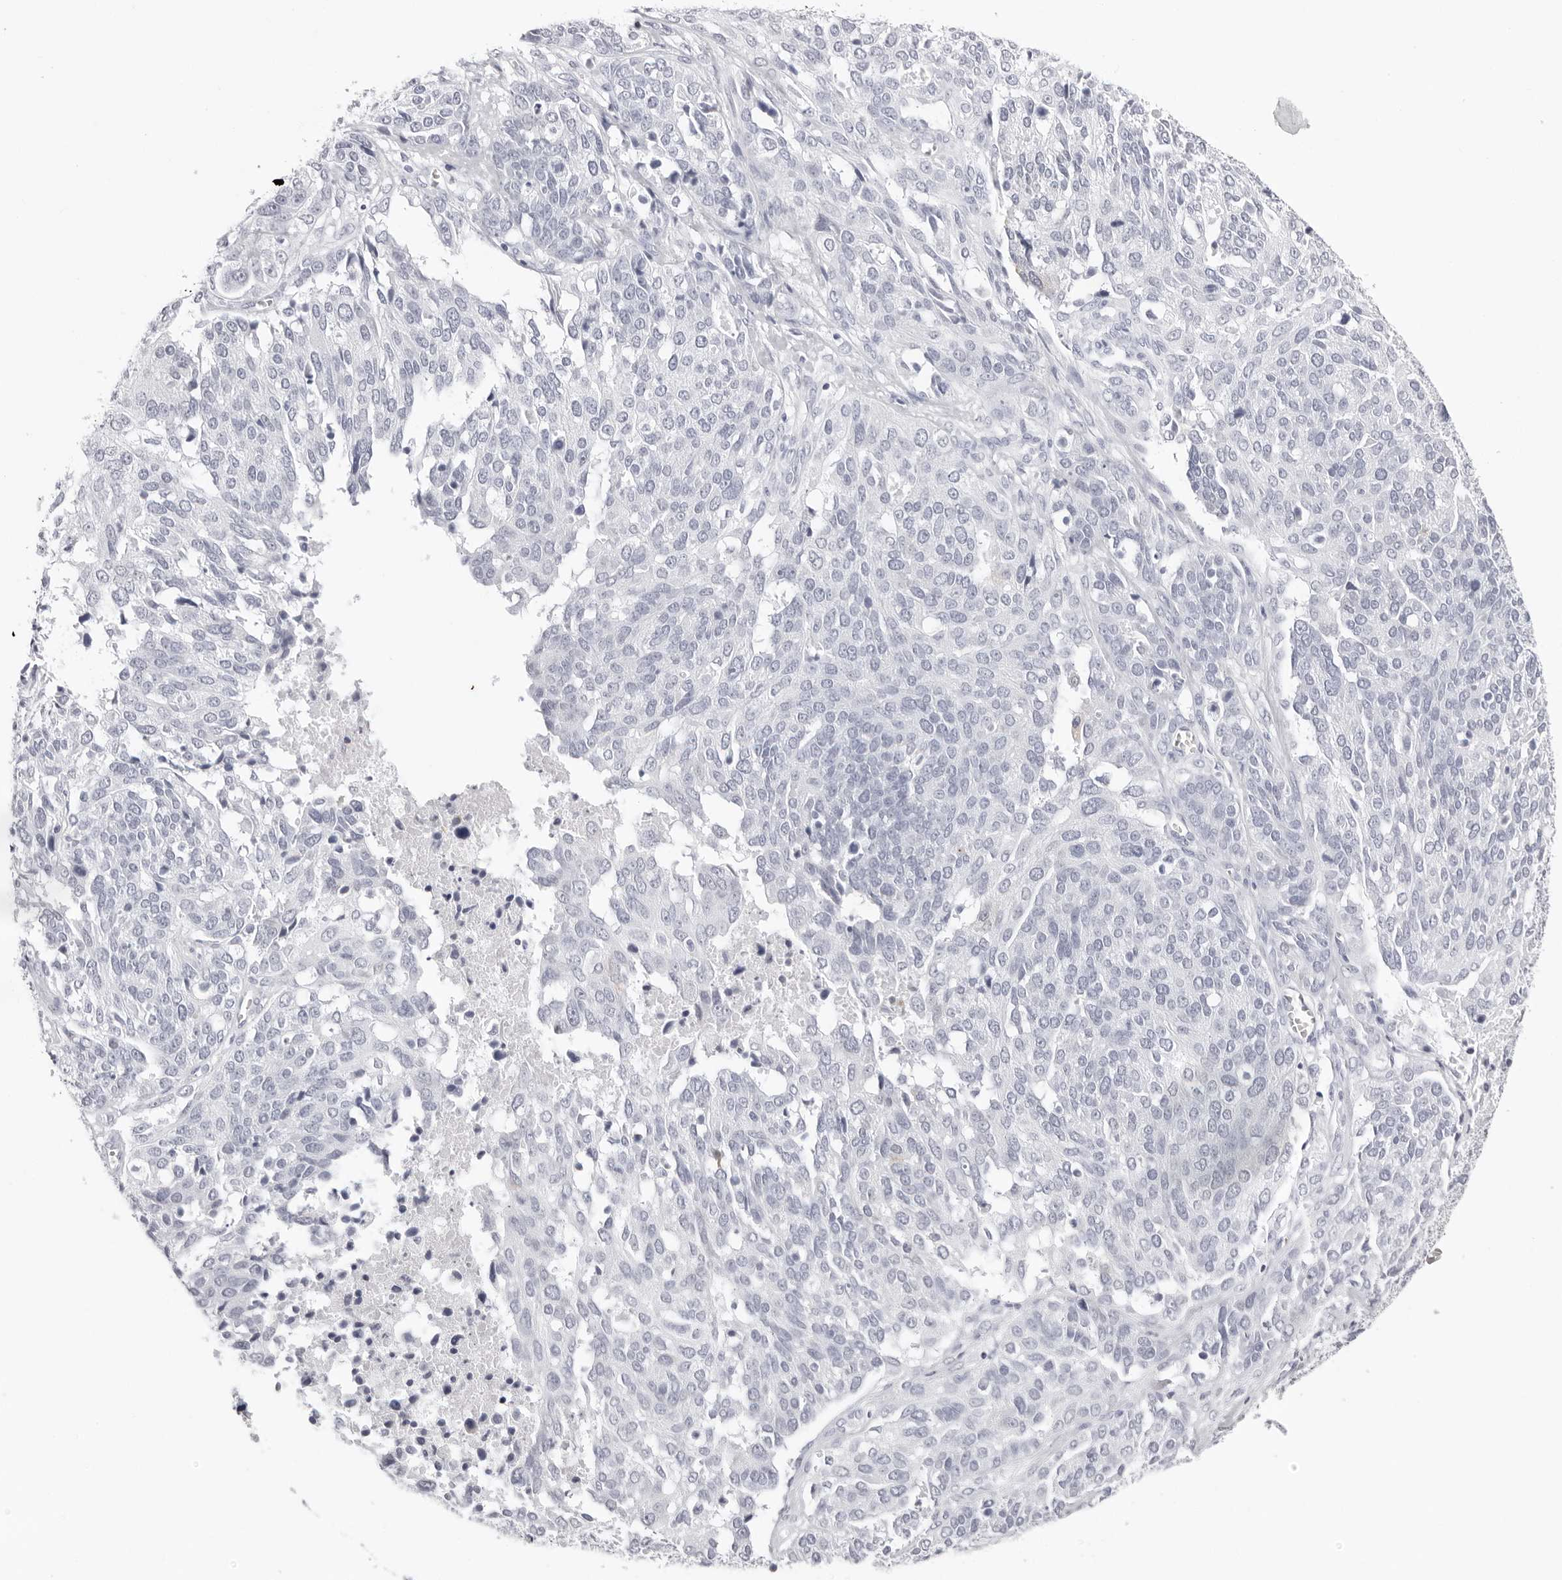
{"staining": {"intensity": "negative", "quantity": "none", "location": "none"}, "tissue": "ovarian cancer", "cell_type": "Tumor cells", "image_type": "cancer", "snomed": [{"axis": "morphology", "description": "Cystadenocarcinoma, serous, NOS"}, {"axis": "topography", "description": "Ovary"}], "caption": "DAB immunohistochemical staining of human ovarian cancer (serous cystadenocarcinoma) shows no significant staining in tumor cells.", "gene": "CST5", "patient": {"sex": "female", "age": 44}}